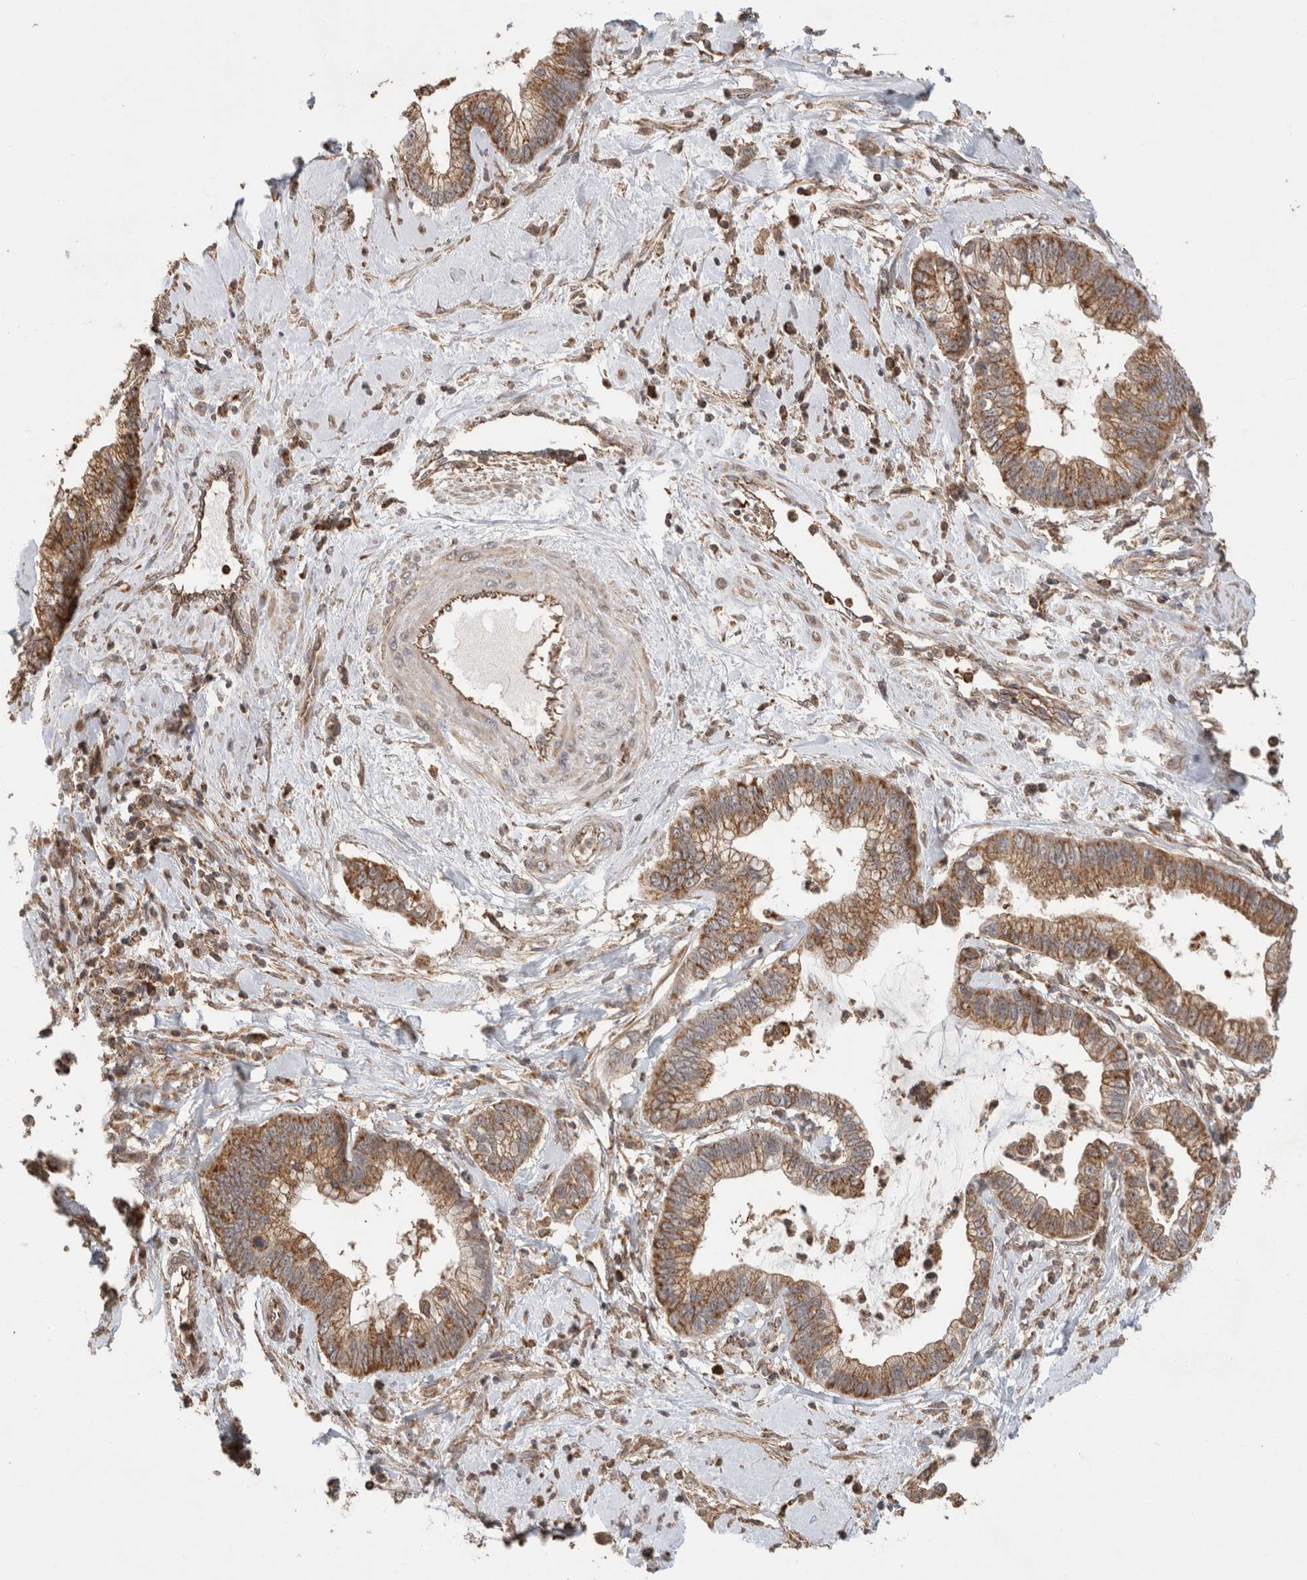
{"staining": {"intensity": "moderate", "quantity": ">75%", "location": "cytoplasmic/membranous"}, "tissue": "cervical cancer", "cell_type": "Tumor cells", "image_type": "cancer", "snomed": [{"axis": "morphology", "description": "Adenocarcinoma, NOS"}, {"axis": "topography", "description": "Cervix"}], "caption": "Protein analysis of adenocarcinoma (cervical) tissue demonstrates moderate cytoplasmic/membranous staining in about >75% of tumor cells.", "gene": "IMMP2L", "patient": {"sex": "female", "age": 44}}